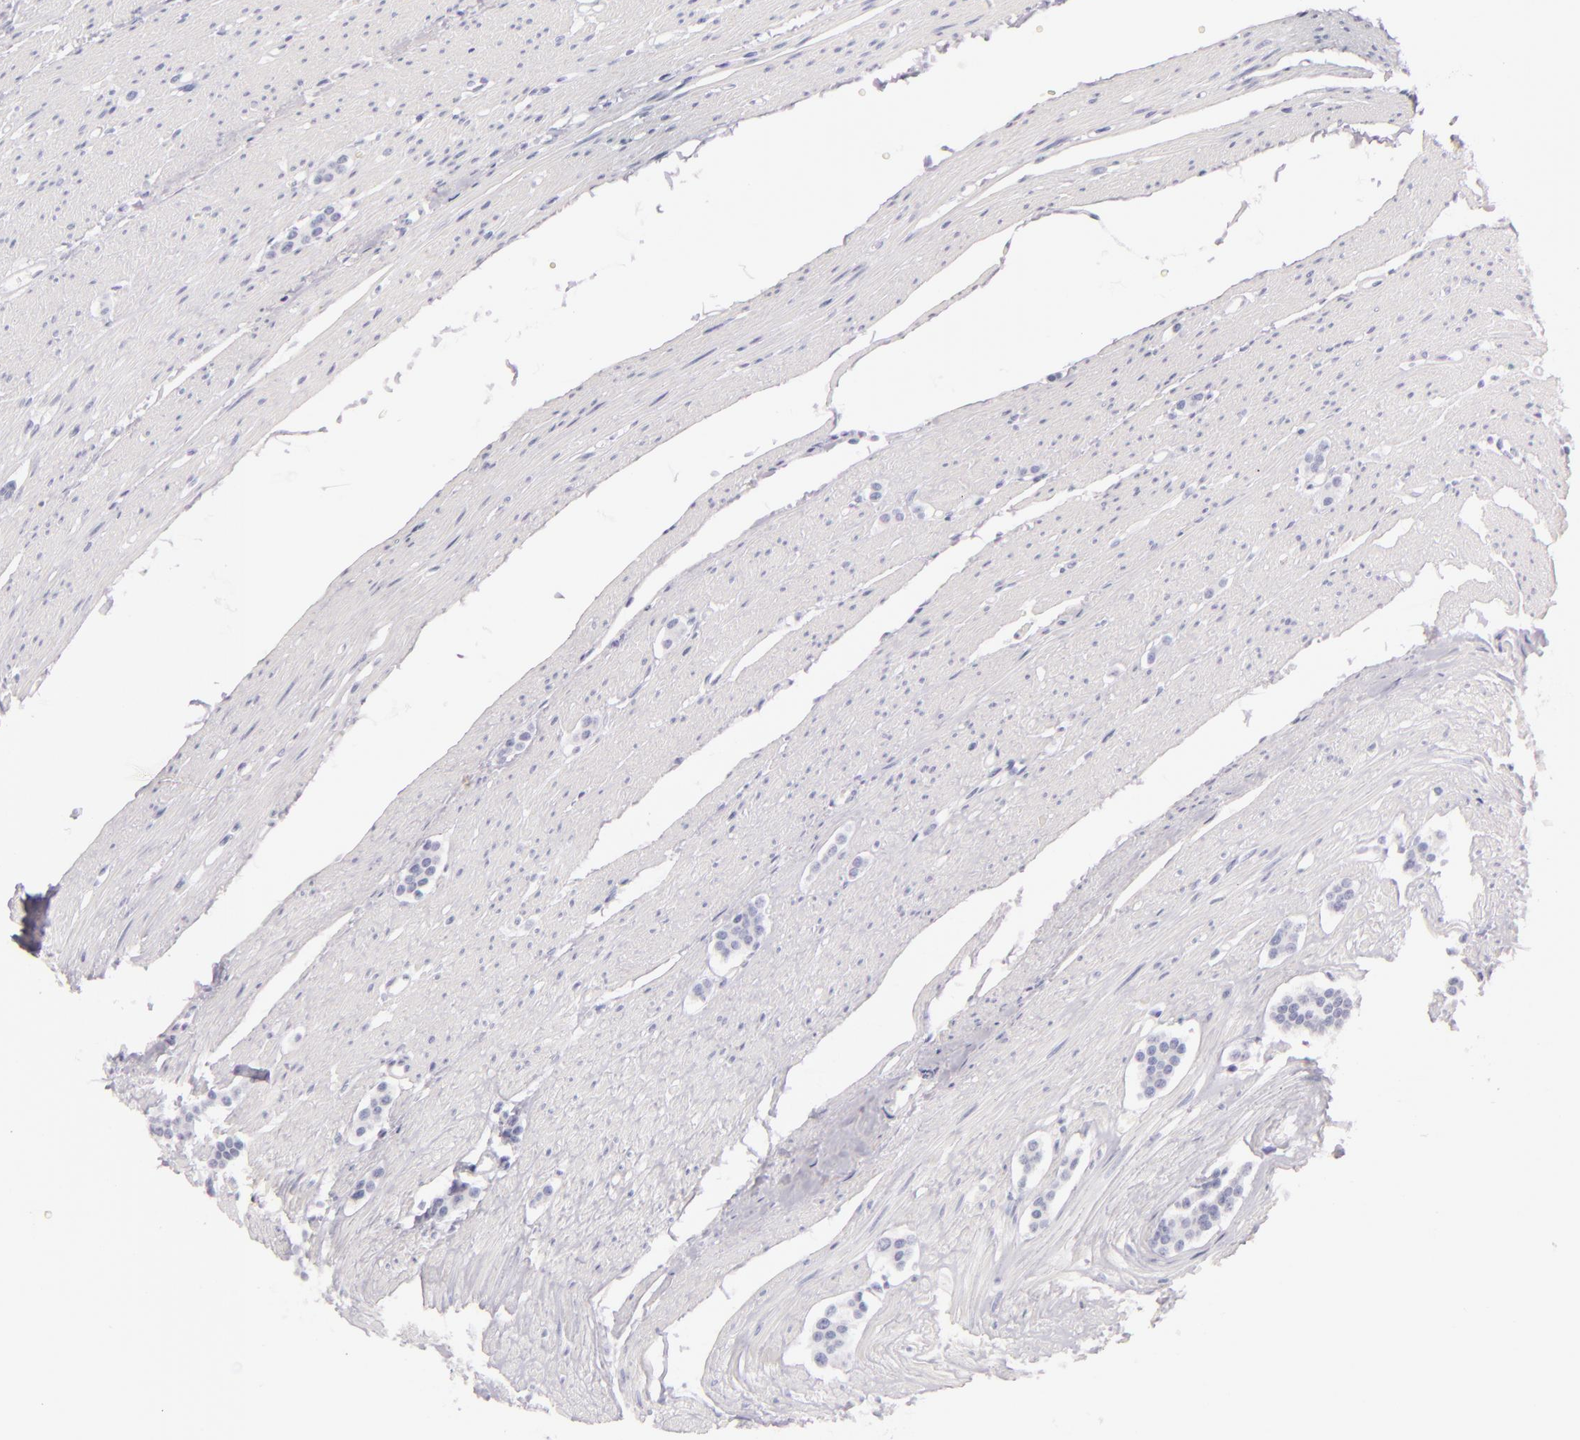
{"staining": {"intensity": "negative", "quantity": "none", "location": "none"}, "tissue": "carcinoid", "cell_type": "Tumor cells", "image_type": "cancer", "snomed": [{"axis": "morphology", "description": "Carcinoid, malignant, NOS"}, {"axis": "topography", "description": "Small intestine"}], "caption": "Carcinoid was stained to show a protein in brown. There is no significant staining in tumor cells.", "gene": "FABP1", "patient": {"sex": "male", "age": 60}}